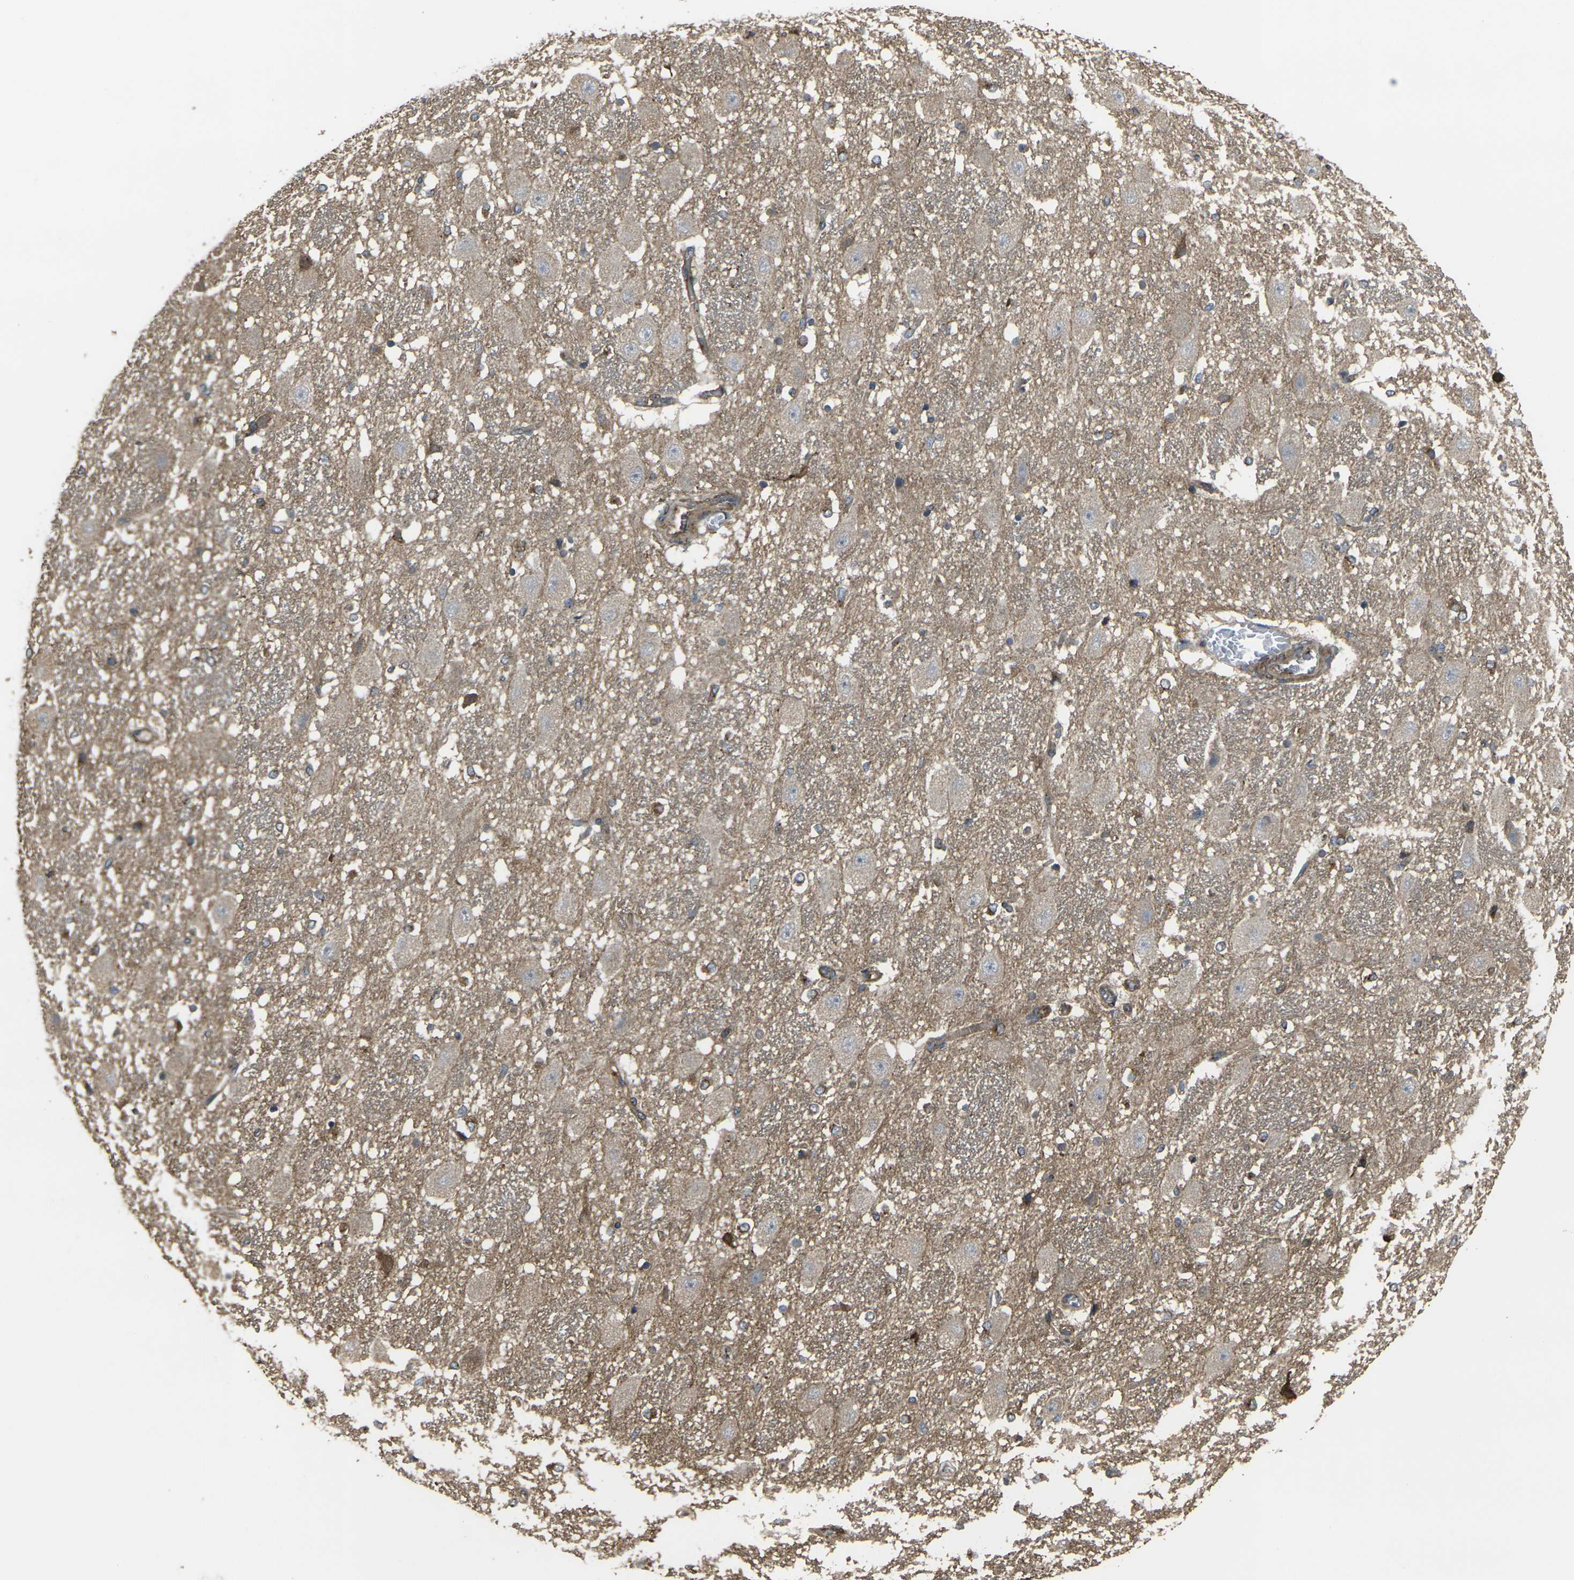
{"staining": {"intensity": "negative", "quantity": "none", "location": "none"}, "tissue": "hippocampus", "cell_type": "Glial cells", "image_type": "normal", "snomed": [{"axis": "morphology", "description": "Normal tissue, NOS"}, {"axis": "topography", "description": "Hippocampus"}], "caption": "Glial cells show no significant protein expression in unremarkable hippocampus.", "gene": "PRKACB", "patient": {"sex": "female", "age": 19}}